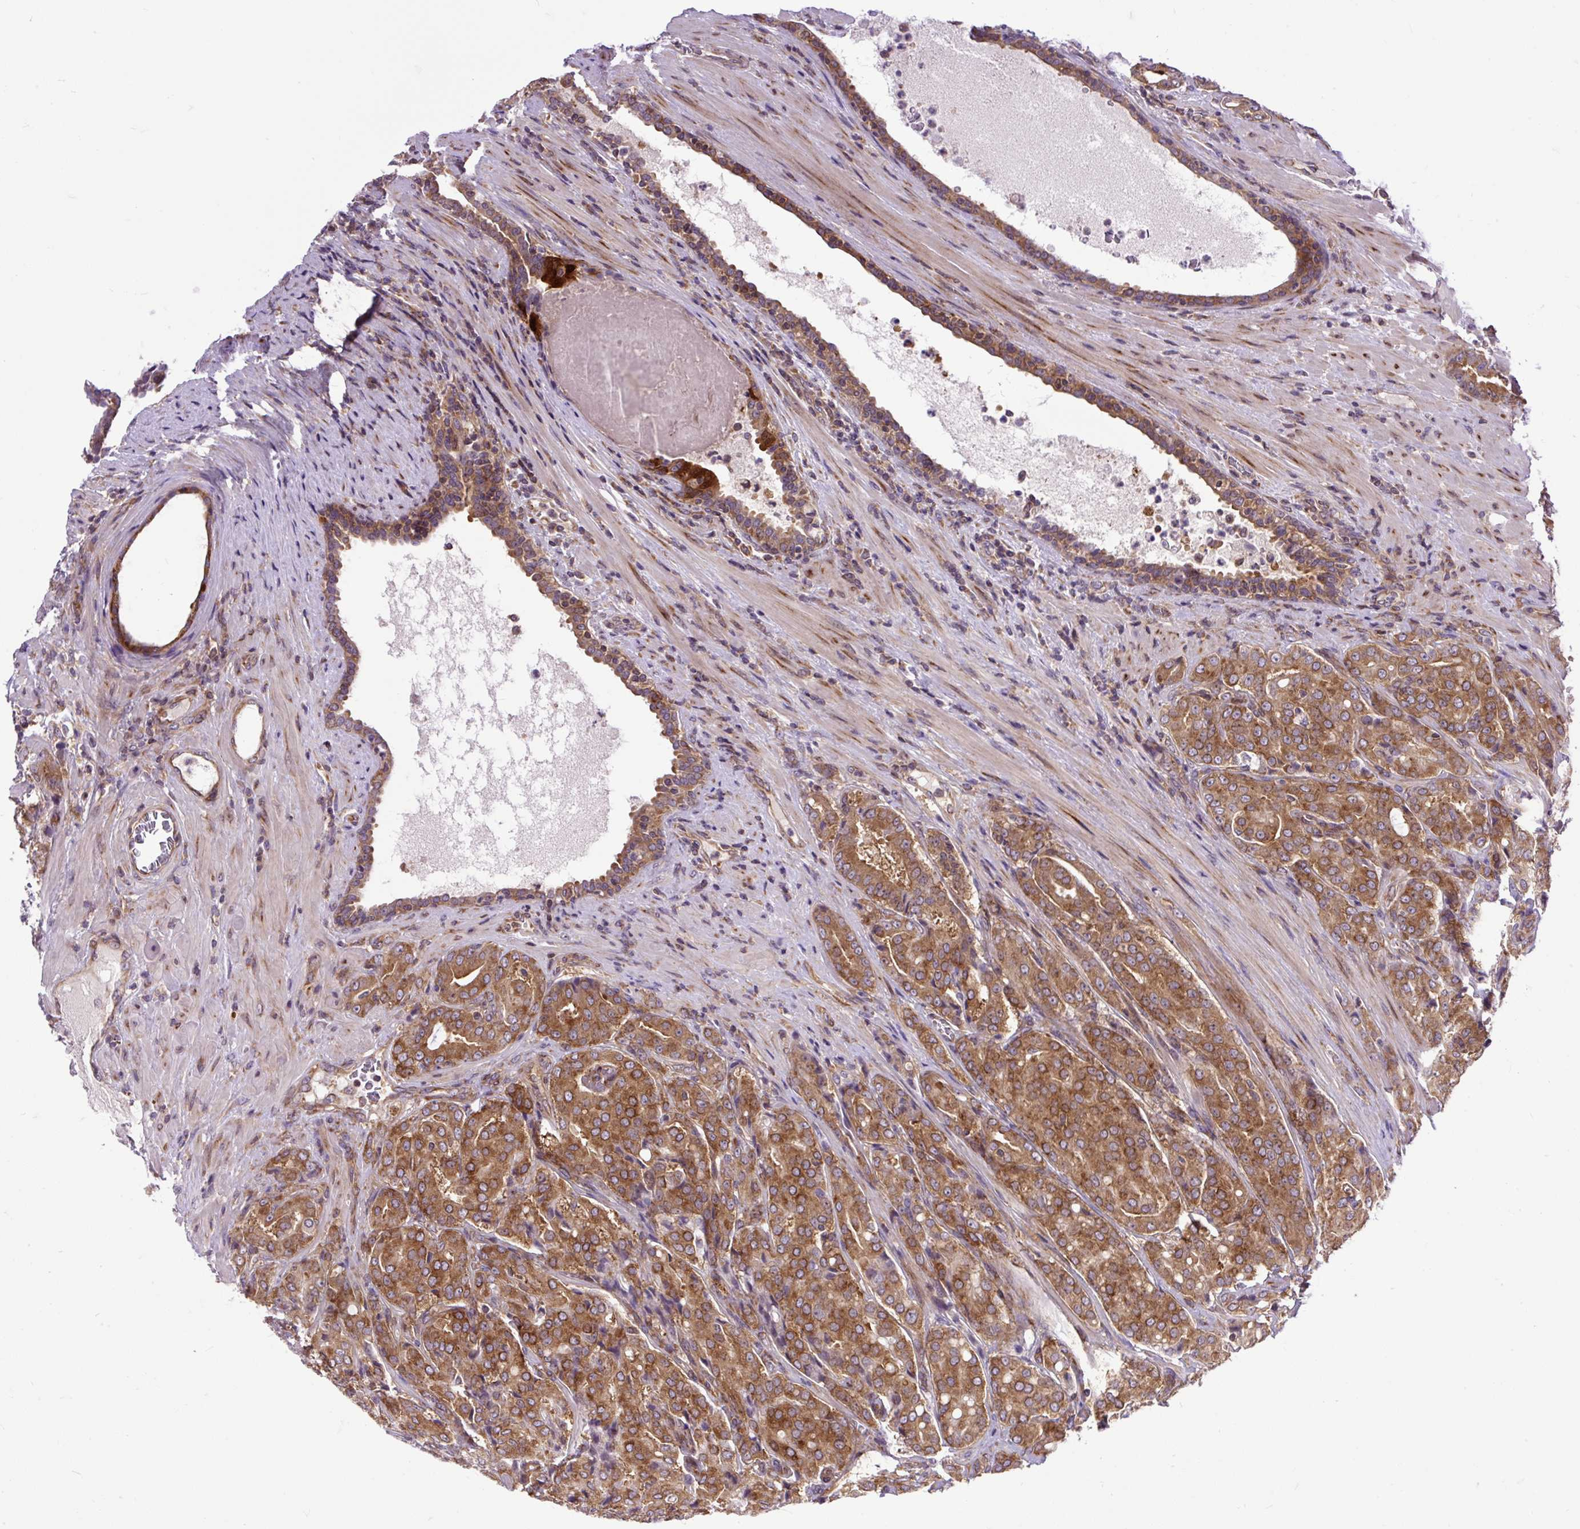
{"staining": {"intensity": "moderate", "quantity": ">75%", "location": "cytoplasmic/membranous"}, "tissue": "prostate cancer", "cell_type": "Tumor cells", "image_type": "cancer", "snomed": [{"axis": "morphology", "description": "Adenocarcinoma, High grade"}, {"axis": "topography", "description": "Prostate"}], "caption": "Protein staining of prostate cancer (high-grade adenocarcinoma) tissue displays moderate cytoplasmic/membranous staining in approximately >75% of tumor cells. Immunohistochemistry stains the protein in brown and the nuclei are stained blue.", "gene": "TRIM17", "patient": {"sex": "male", "age": 68}}